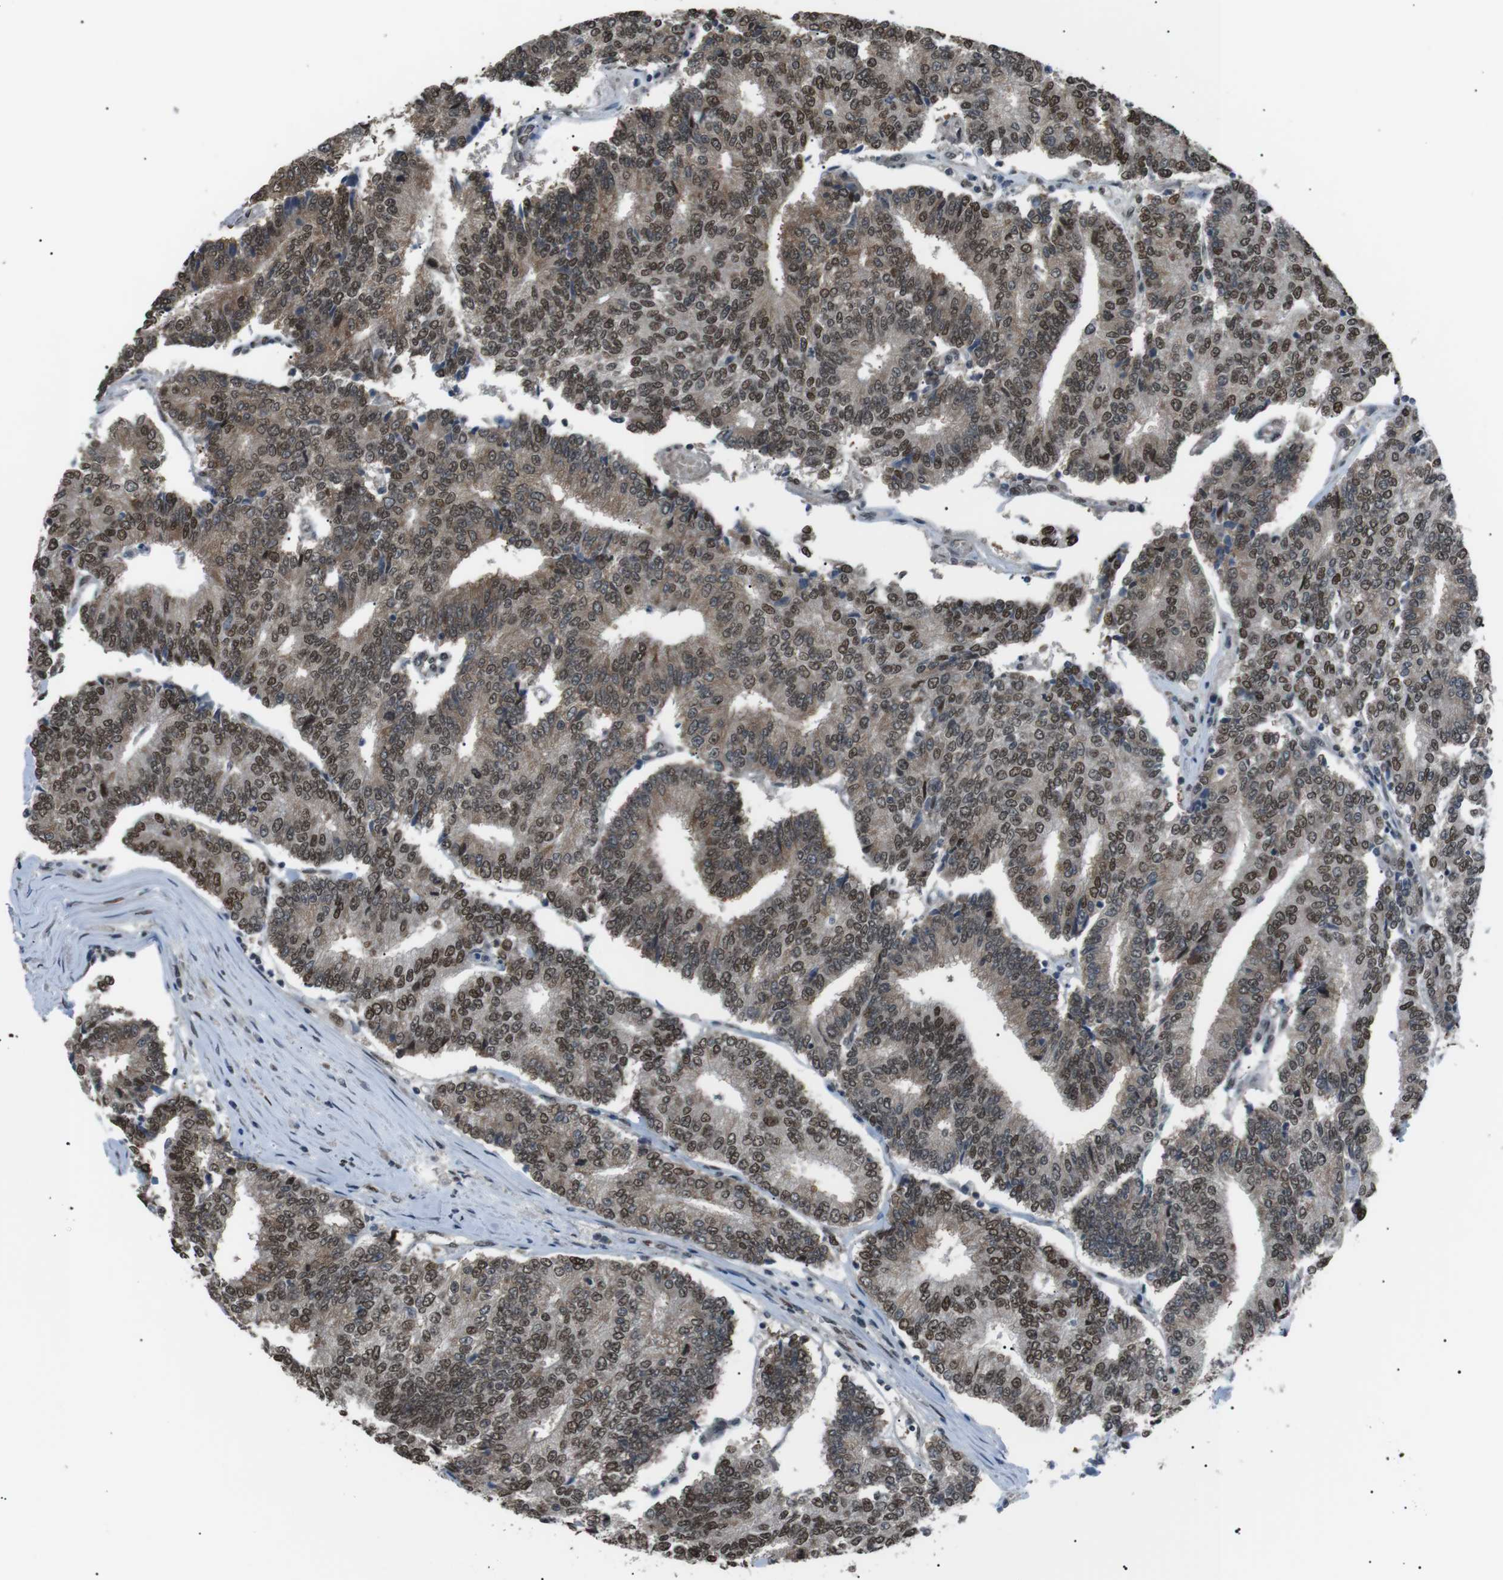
{"staining": {"intensity": "strong", "quantity": ">75%", "location": "cytoplasmic/membranous,nuclear"}, "tissue": "prostate cancer", "cell_type": "Tumor cells", "image_type": "cancer", "snomed": [{"axis": "morphology", "description": "Normal tissue, NOS"}, {"axis": "morphology", "description": "Adenocarcinoma, High grade"}, {"axis": "topography", "description": "Prostate"}, {"axis": "topography", "description": "Seminal veicle"}], "caption": "A histopathology image of adenocarcinoma (high-grade) (prostate) stained for a protein displays strong cytoplasmic/membranous and nuclear brown staining in tumor cells. Using DAB (brown) and hematoxylin (blue) stains, captured at high magnification using brightfield microscopy.", "gene": "SRPK2", "patient": {"sex": "male", "age": 55}}